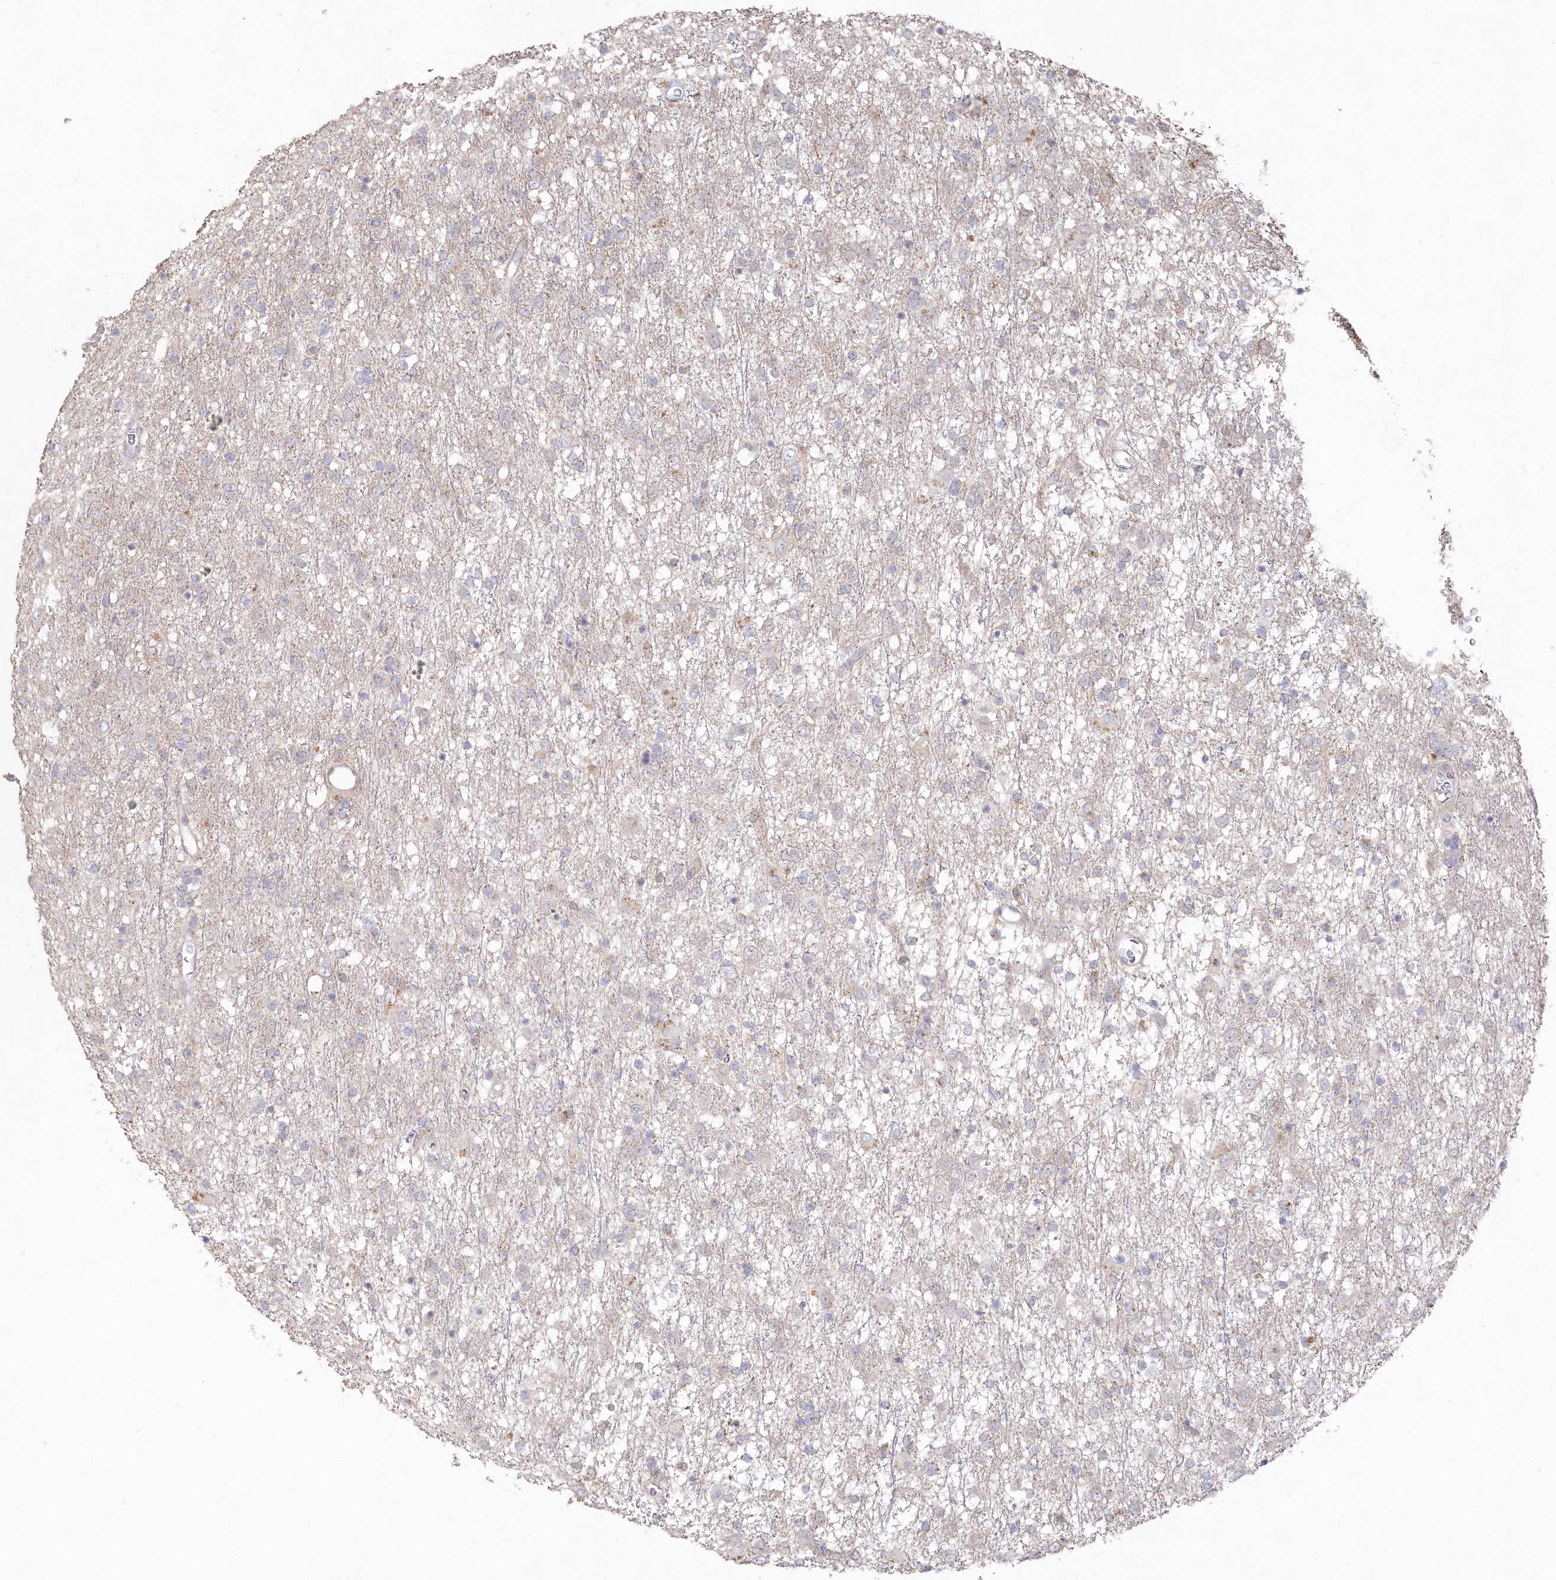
{"staining": {"intensity": "negative", "quantity": "none", "location": "none"}, "tissue": "glioma", "cell_type": "Tumor cells", "image_type": "cancer", "snomed": [{"axis": "morphology", "description": "Glioma, malignant, Low grade"}, {"axis": "topography", "description": "Brain"}], "caption": "Tumor cells are negative for protein expression in human glioma. The staining is performed using DAB (3,3'-diaminobenzidine) brown chromogen with nuclei counter-stained in using hematoxylin.", "gene": "TGFBRAP1", "patient": {"sex": "male", "age": 65}}